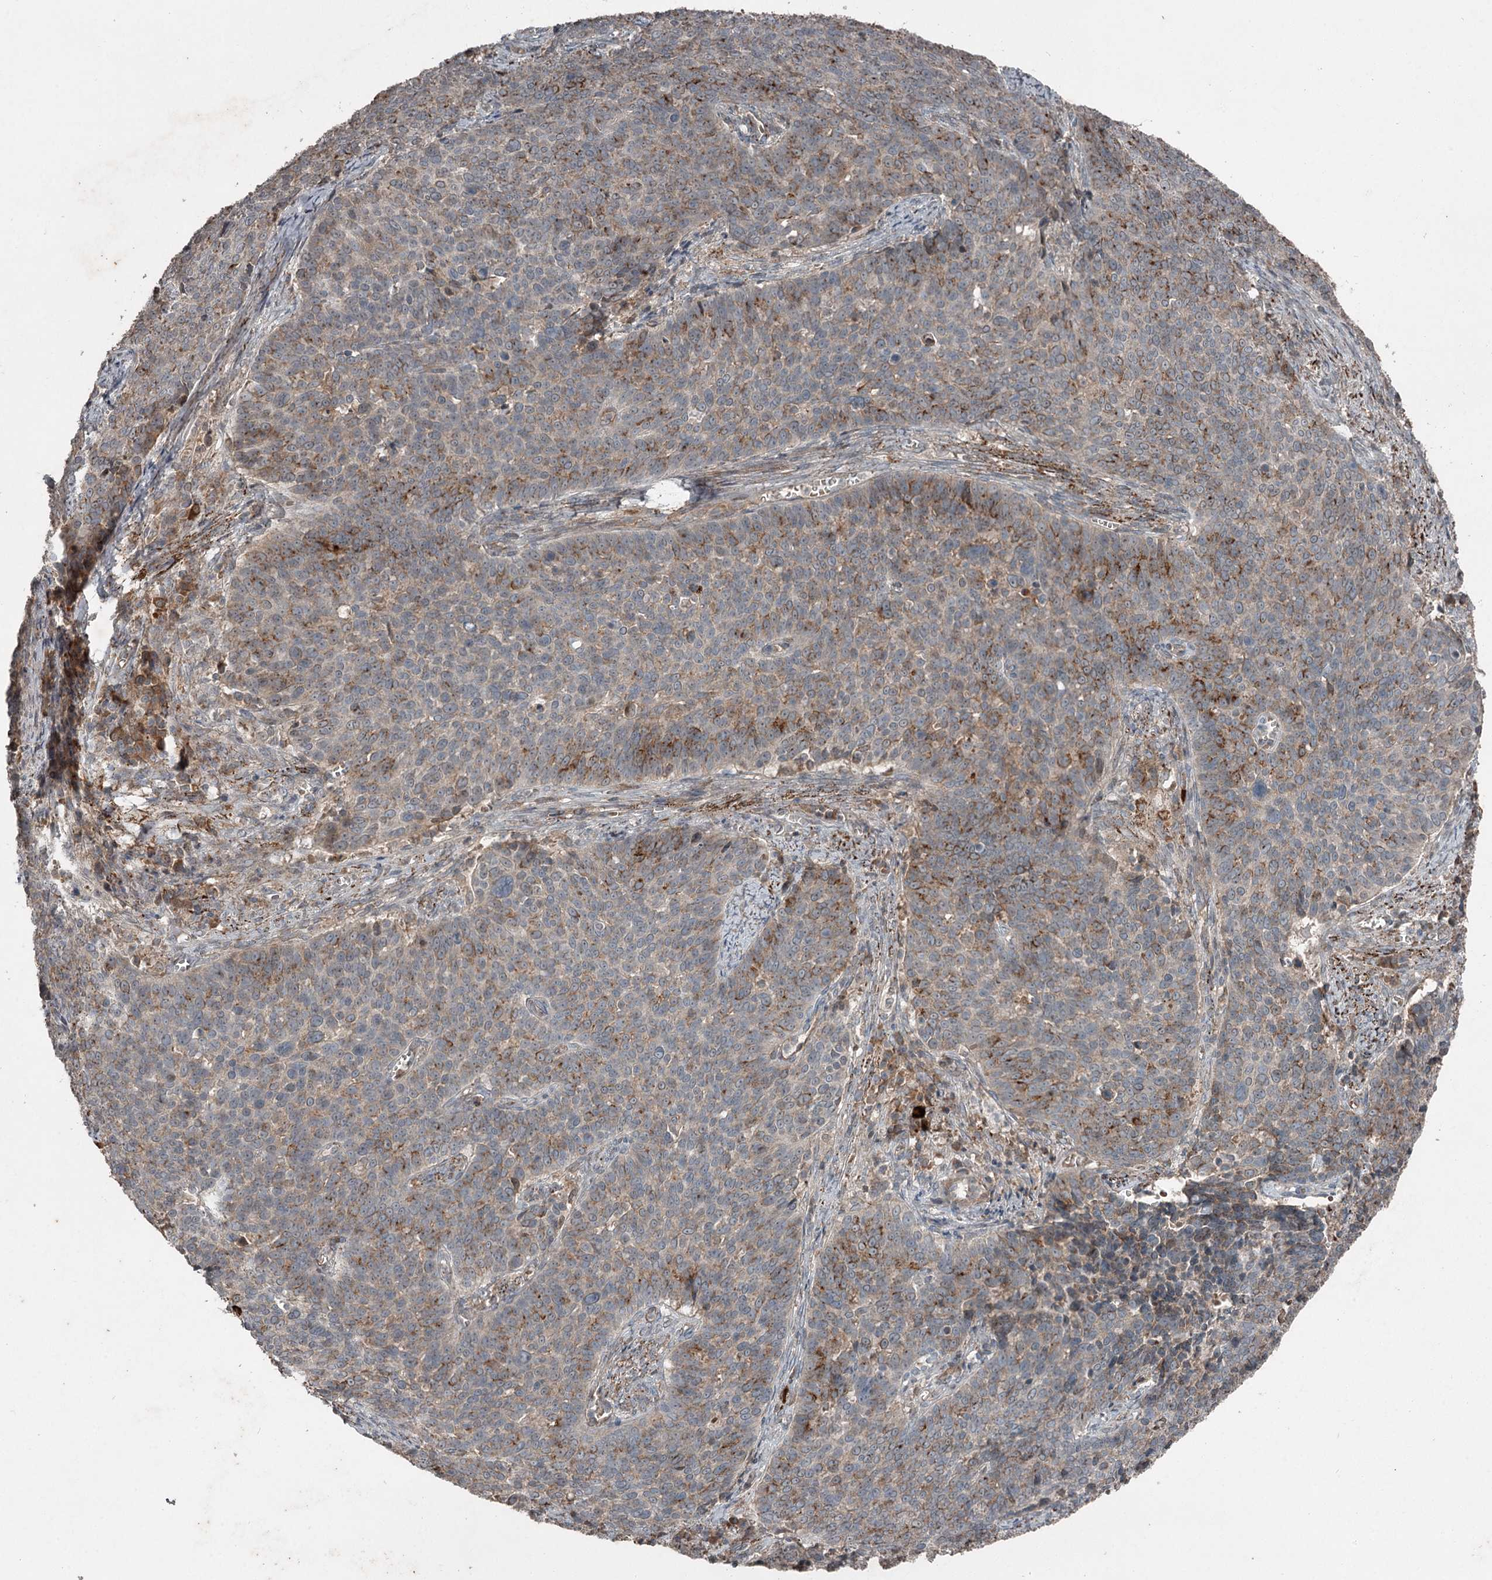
{"staining": {"intensity": "moderate", "quantity": "<25%", "location": "cytoplasmic/membranous"}, "tissue": "cervical cancer", "cell_type": "Tumor cells", "image_type": "cancer", "snomed": [{"axis": "morphology", "description": "Squamous cell carcinoma, NOS"}, {"axis": "topography", "description": "Cervix"}], "caption": "Approximately <25% of tumor cells in human cervical cancer reveal moderate cytoplasmic/membranous protein expression as visualized by brown immunohistochemical staining.", "gene": "SLC39A8", "patient": {"sex": "female", "age": 39}}